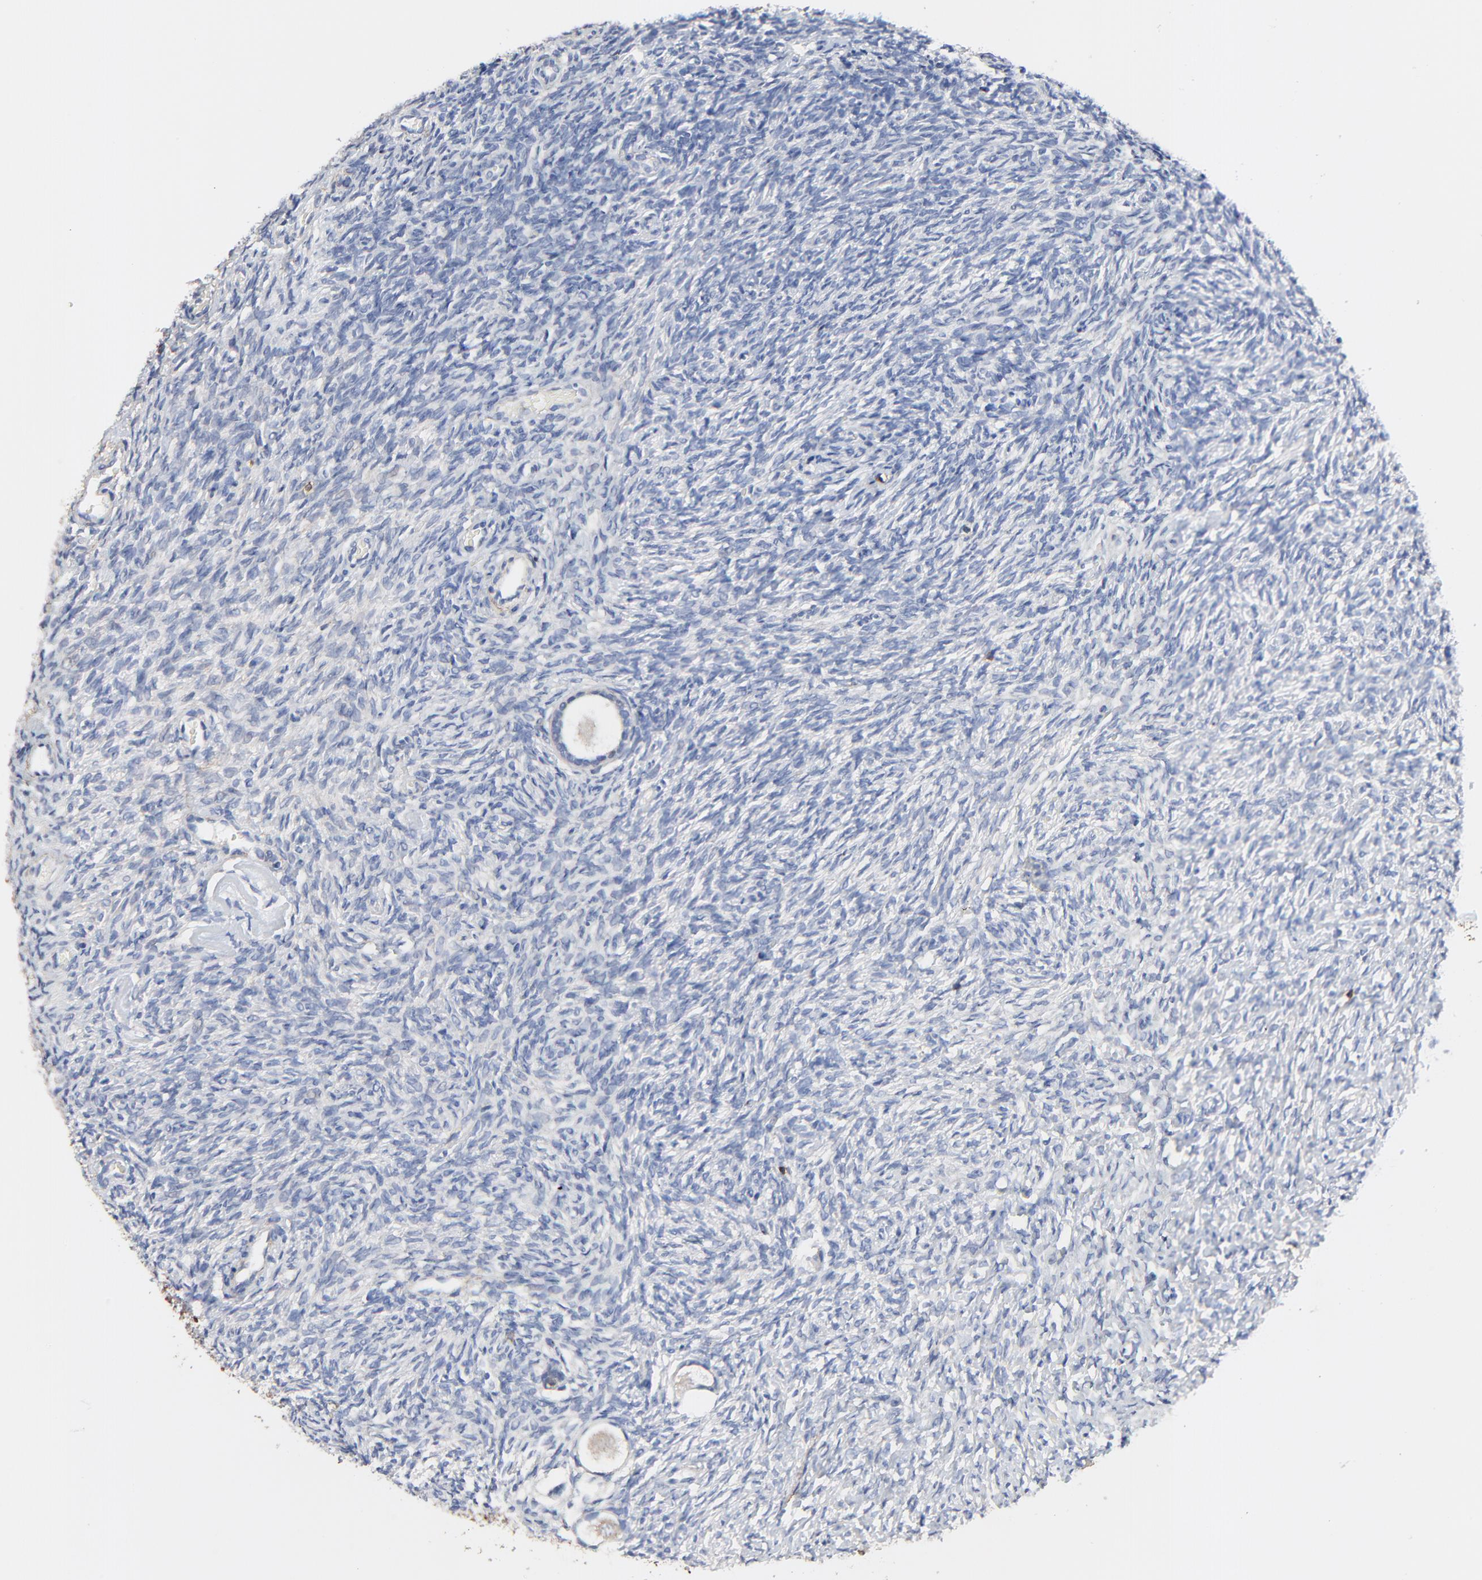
{"staining": {"intensity": "negative", "quantity": "none", "location": "none"}, "tissue": "ovary", "cell_type": "Follicle cells", "image_type": "normal", "snomed": [{"axis": "morphology", "description": "Normal tissue, NOS"}, {"axis": "topography", "description": "Ovary"}], "caption": "An immunohistochemistry (IHC) photomicrograph of unremarkable ovary is shown. There is no staining in follicle cells of ovary.", "gene": "SKAP1", "patient": {"sex": "female", "age": 35}}